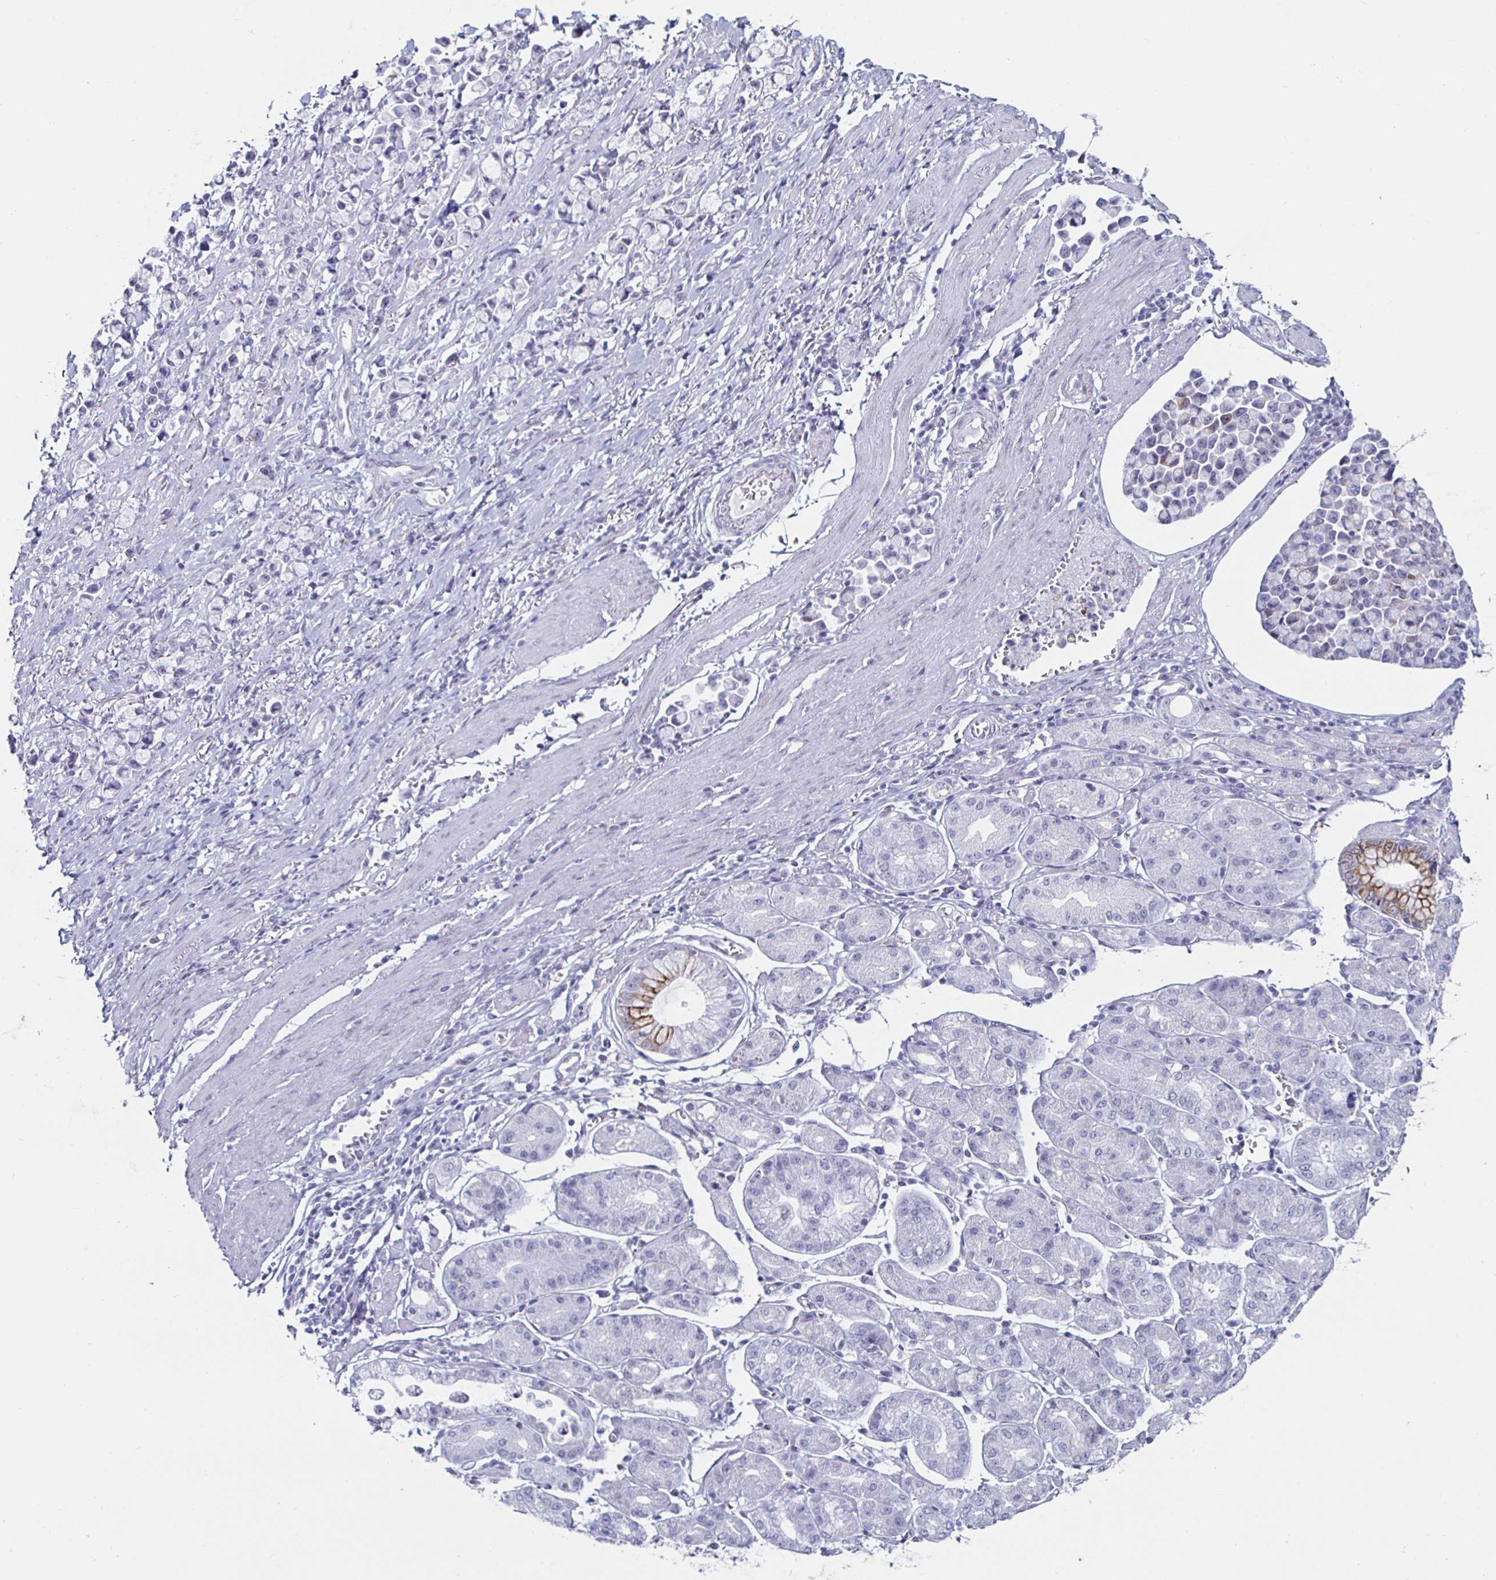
{"staining": {"intensity": "negative", "quantity": "none", "location": "none"}, "tissue": "stomach cancer", "cell_type": "Tumor cells", "image_type": "cancer", "snomed": [{"axis": "morphology", "description": "Adenocarcinoma, NOS"}, {"axis": "topography", "description": "Stomach"}], "caption": "Image shows no significant protein expression in tumor cells of adenocarcinoma (stomach). Brightfield microscopy of IHC stained with DAB (3,3'-diaminobenzidine) (brown) and hematoxylin (blue), captured at high magnification.", "gene": "KRT4", "patient": {"sex": "female", "age": 81}}